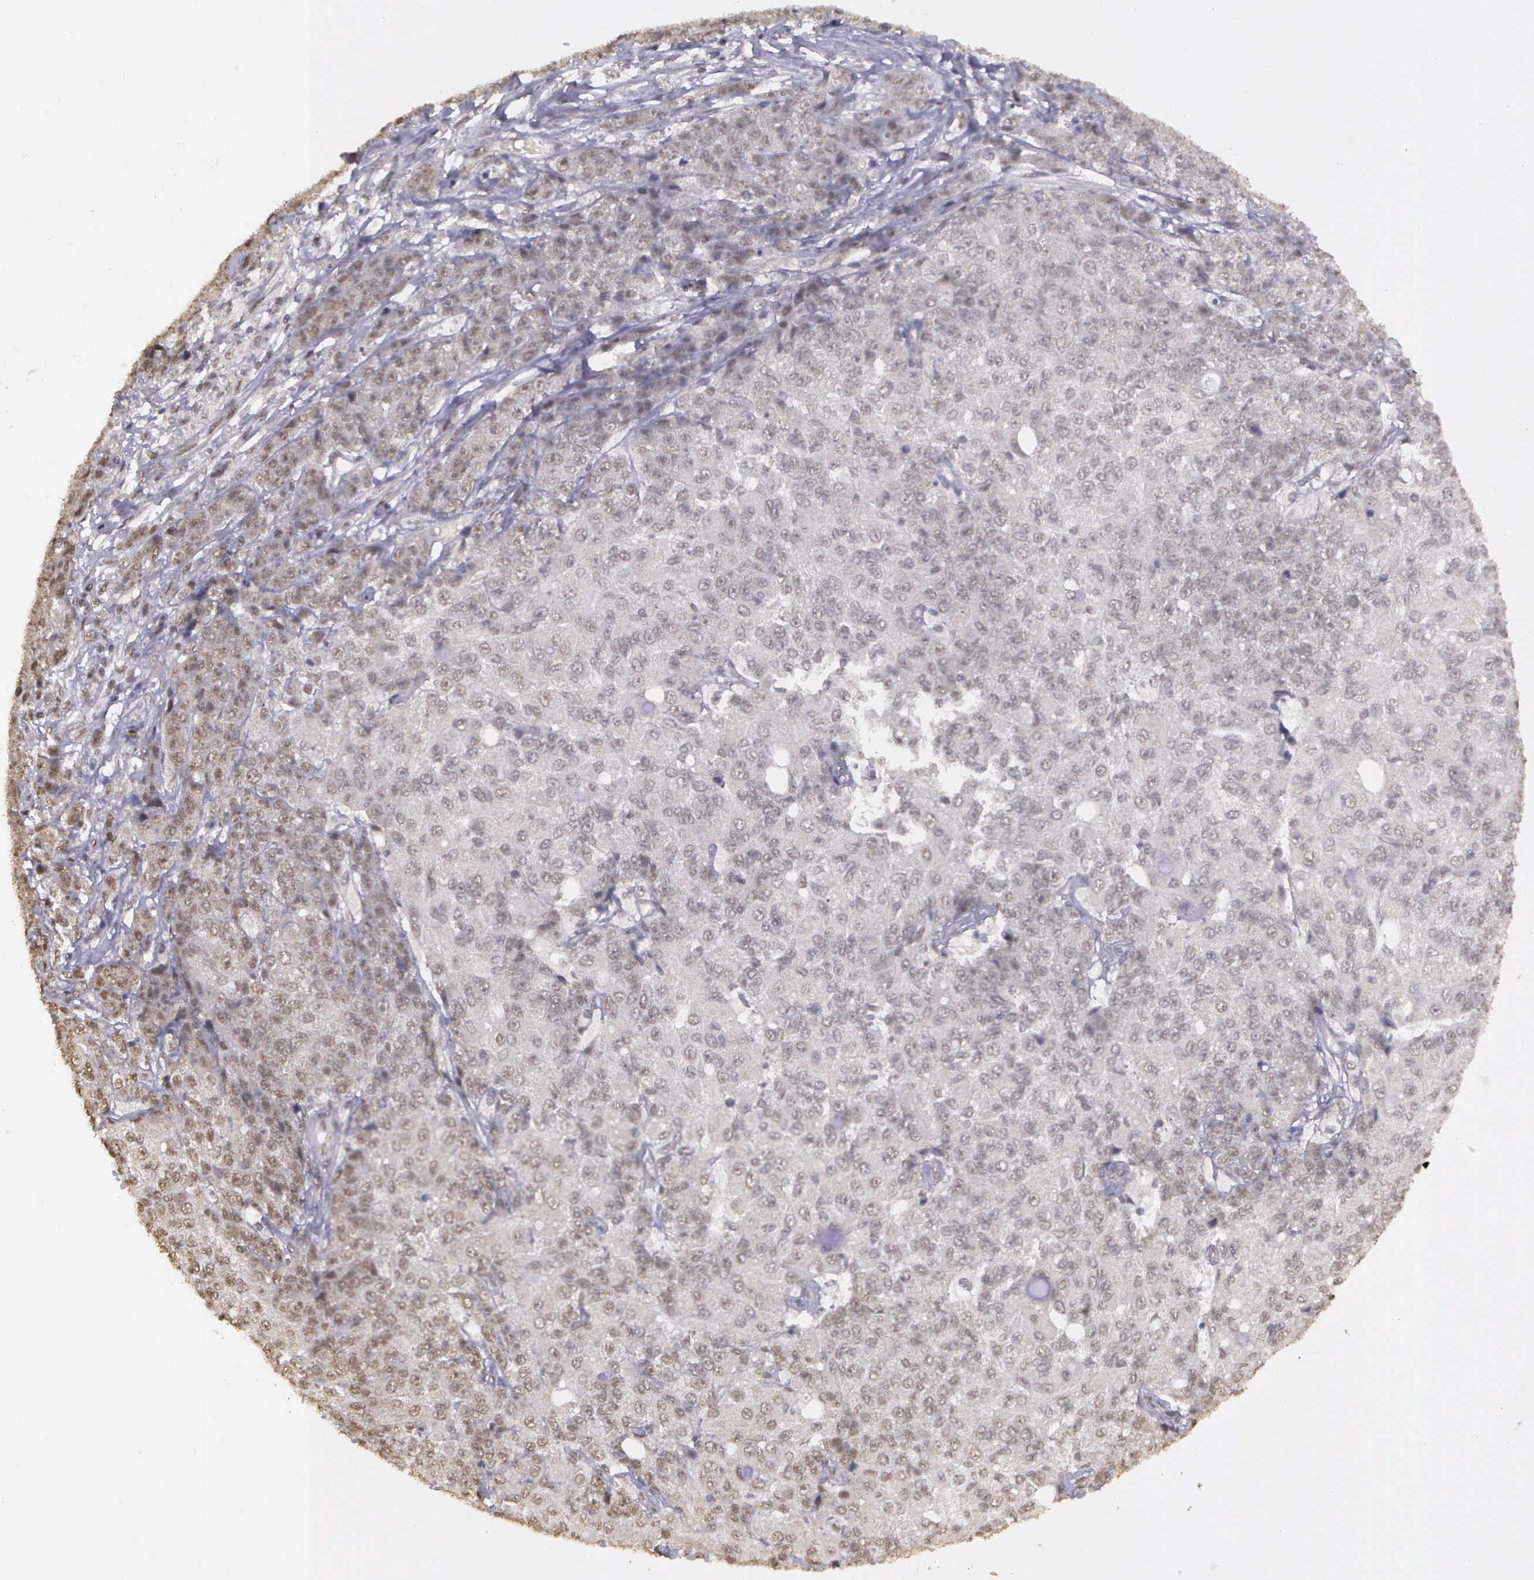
{"staining": {"intensity": "weak", "quantity": ">75%", "location": "nuclear"}, "tissue": "ovarian cancer", "cell_type": "Tumor cells", "image_type": "cancer", "snomed": [{"axis": "morphology", "description": "Carcinoma, endometroid"}, {"axis": "topography", "description": "Ovary"}], "caption": "DAB immunohistochemical staining of human ovarian endometroid carcinoma demonstrates weak nuclear protein expression in approximately >75% of tumor cells.", "gene": "ARMCX5", "patient": {"sex": "female", "age": 42}}